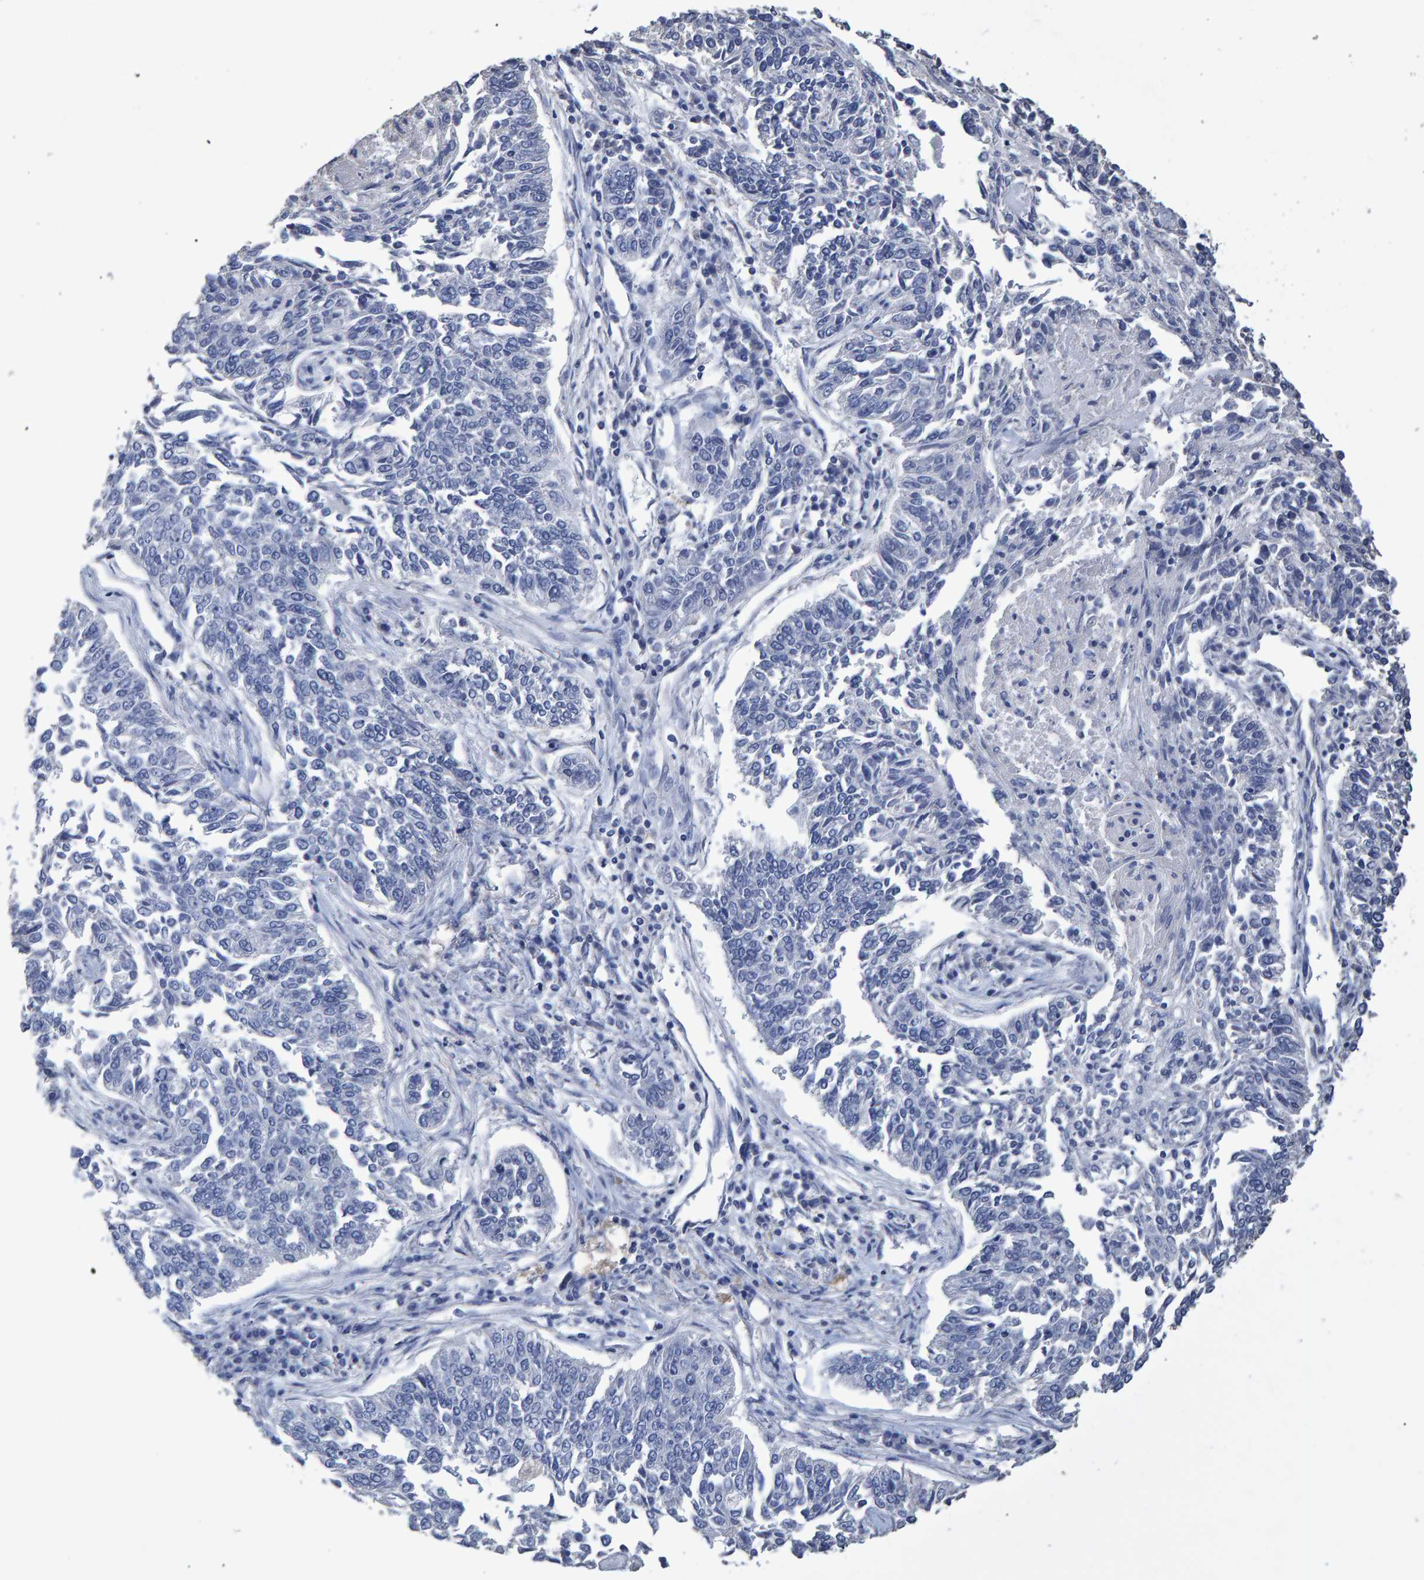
{"staining": {"intensity": "negative", "quantity": "none", "location": "none"}, "tissue": "lung cancer", "cell_type": "Tumor cells", "image_type": "cancer", "snomed": [{"axis": "morphology", "description": "Normal tissue, NOS"}, {"axis": "morphology", "description": "Squamous cell carcinoma, NOS"}, {"axis": "topography", "description": "Cartilage tissue"}, {"axis": "topography", "description": "Bronchus"}, {"axis": "topography", "description": "Lung"}], "caption": "High power microscopy micrograph of an immunohistochemistry (IHC) image of squamous cell carcinoma (lung), revealing no significant expression in tumor cells.", "gene": "HEMGN", "patient": {"sex": "female", "age": 49}}